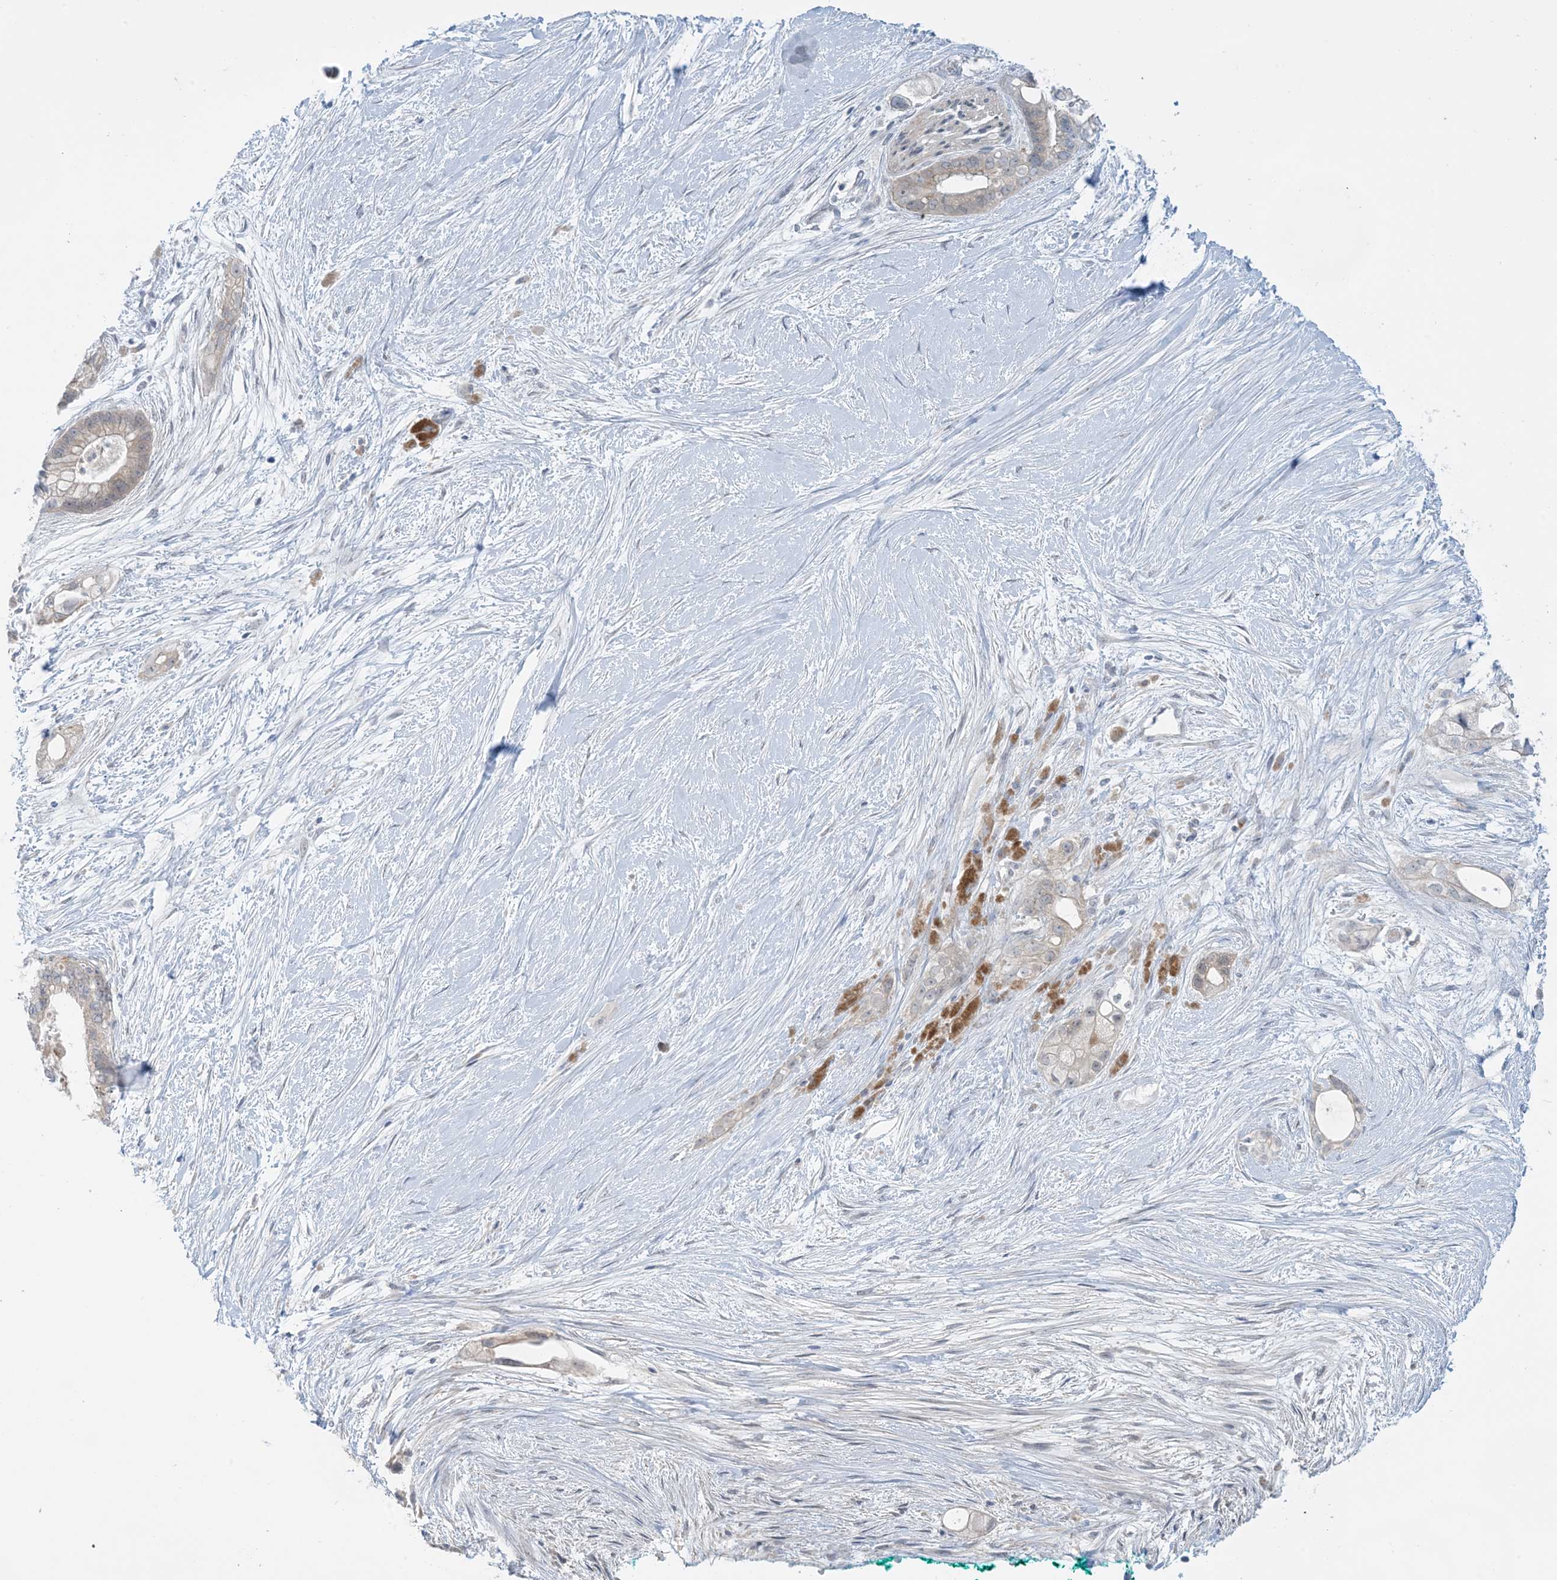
{"staining": {"intensity": "weak", "quantity": "<25%", "location": "cytoplasmic/membranous"}, "tissue": "pancreatic cancer", "cell_type": "Tumor cells", "image_type": "cancer", "snomed": [{"axis": "morphology", "description": "Adenocarcinoma, NOS"}, {"axis": "topography", "description": "Pancreas"}], "caption": "Micrograph shows no protein positivity in tumor cells of pancreatic adenocarcinoma tissue.", "gene": "MRPS18A", "patient": {"sex": "male", "age": 53}}